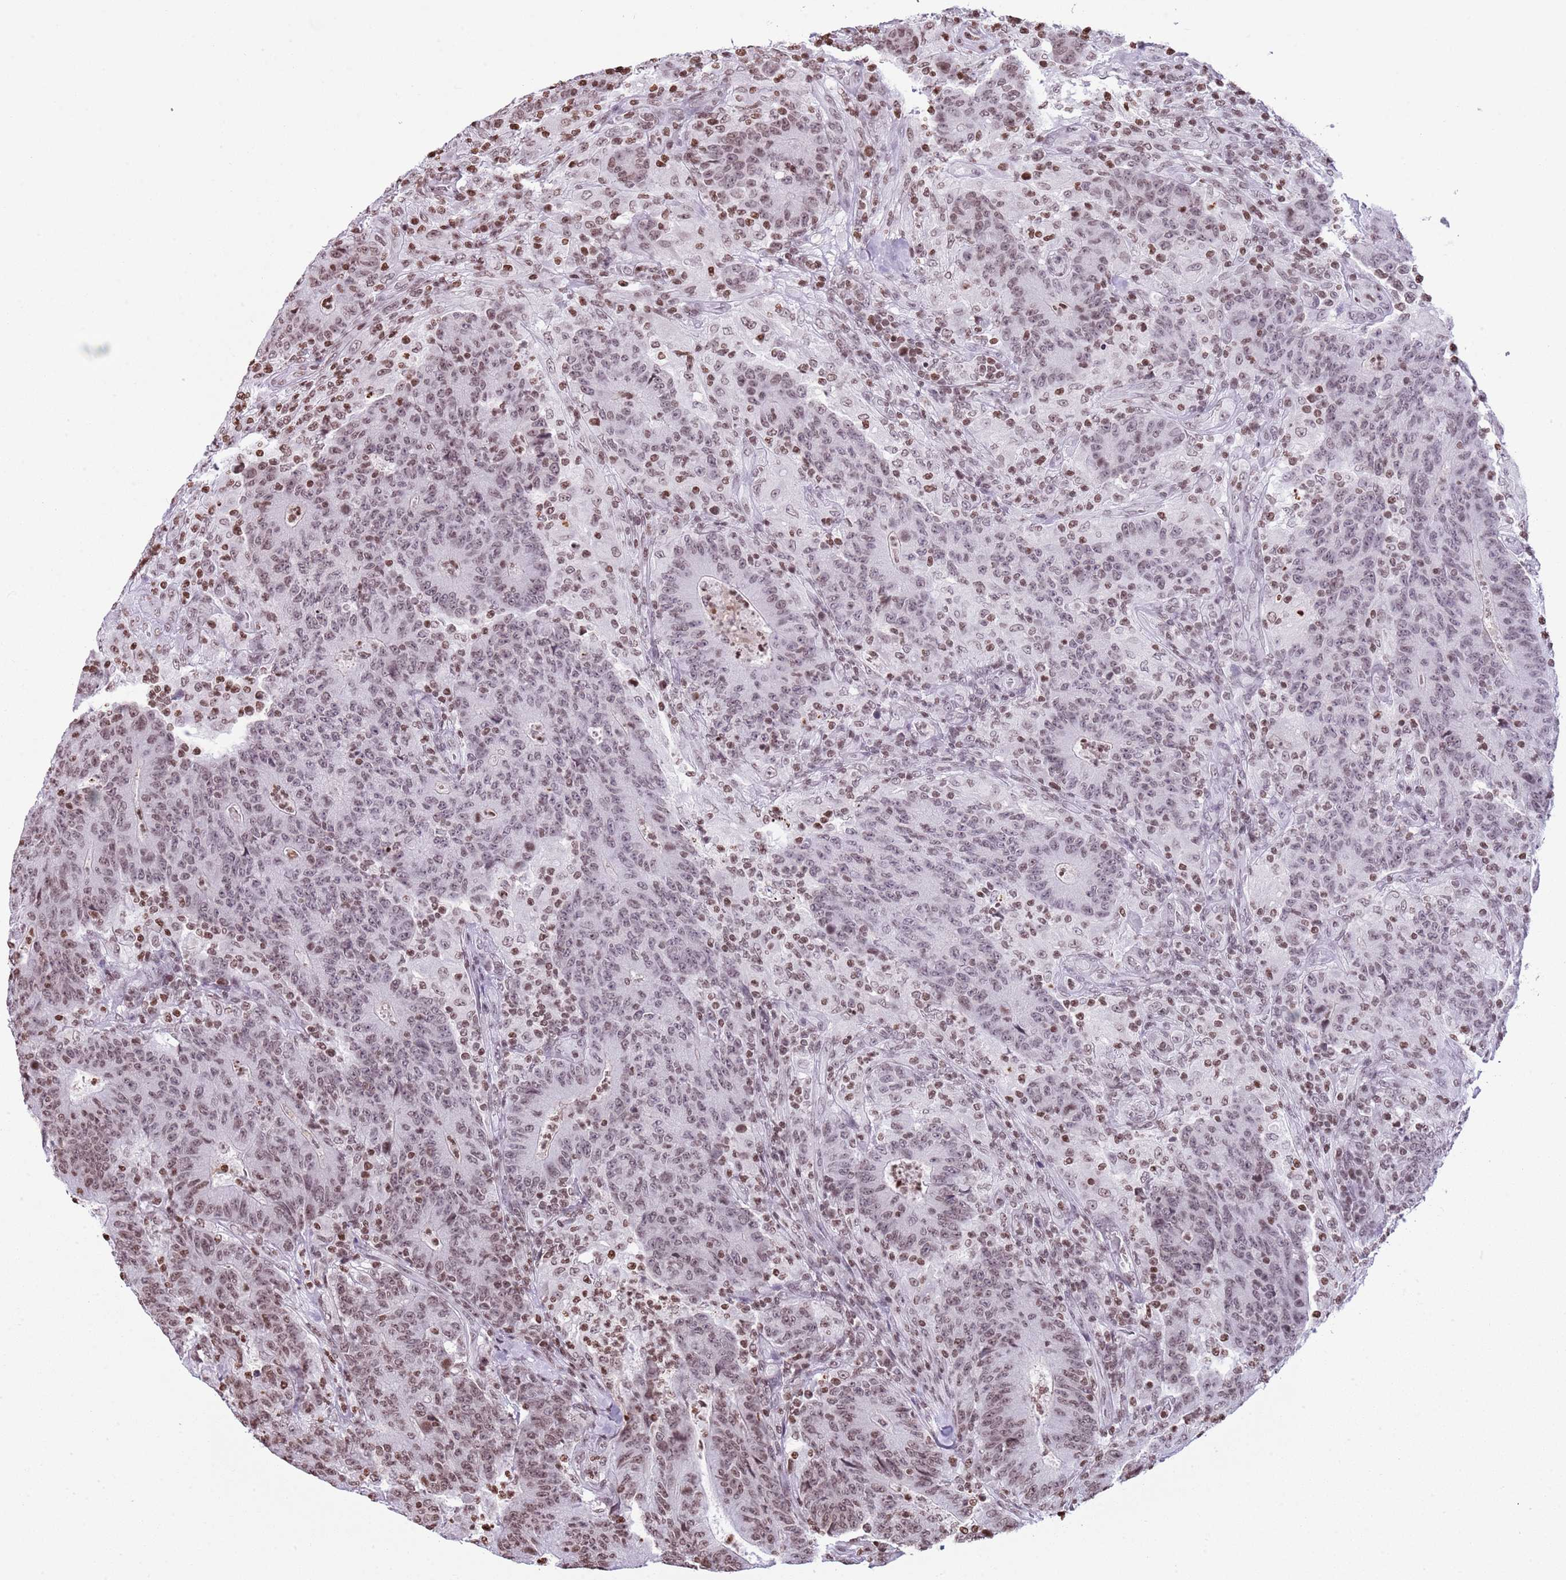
{"staining": {"intensity": "moderate", "quantity": "<25%", "location": "nuclear"}, "tissue": "colorectal cancer", "cell_type": "Tumor cells", "image_type": "cancer", "snomed": [{"axis": "morphology", "description": "Adenocarcinoma, NOS"}, {"axis": "topography", "description": "Colon"}], "caption": "Protein expression analysis of human colorectal cancer (adenocarcinoma) reveals moderate nuclear expression in about <25% of tumor cells. (brown staining indicates protein expression, while blue staining denotes nuclei).", "gene": "KPNA3", "patient": {"sex": "female", "age": 75}}